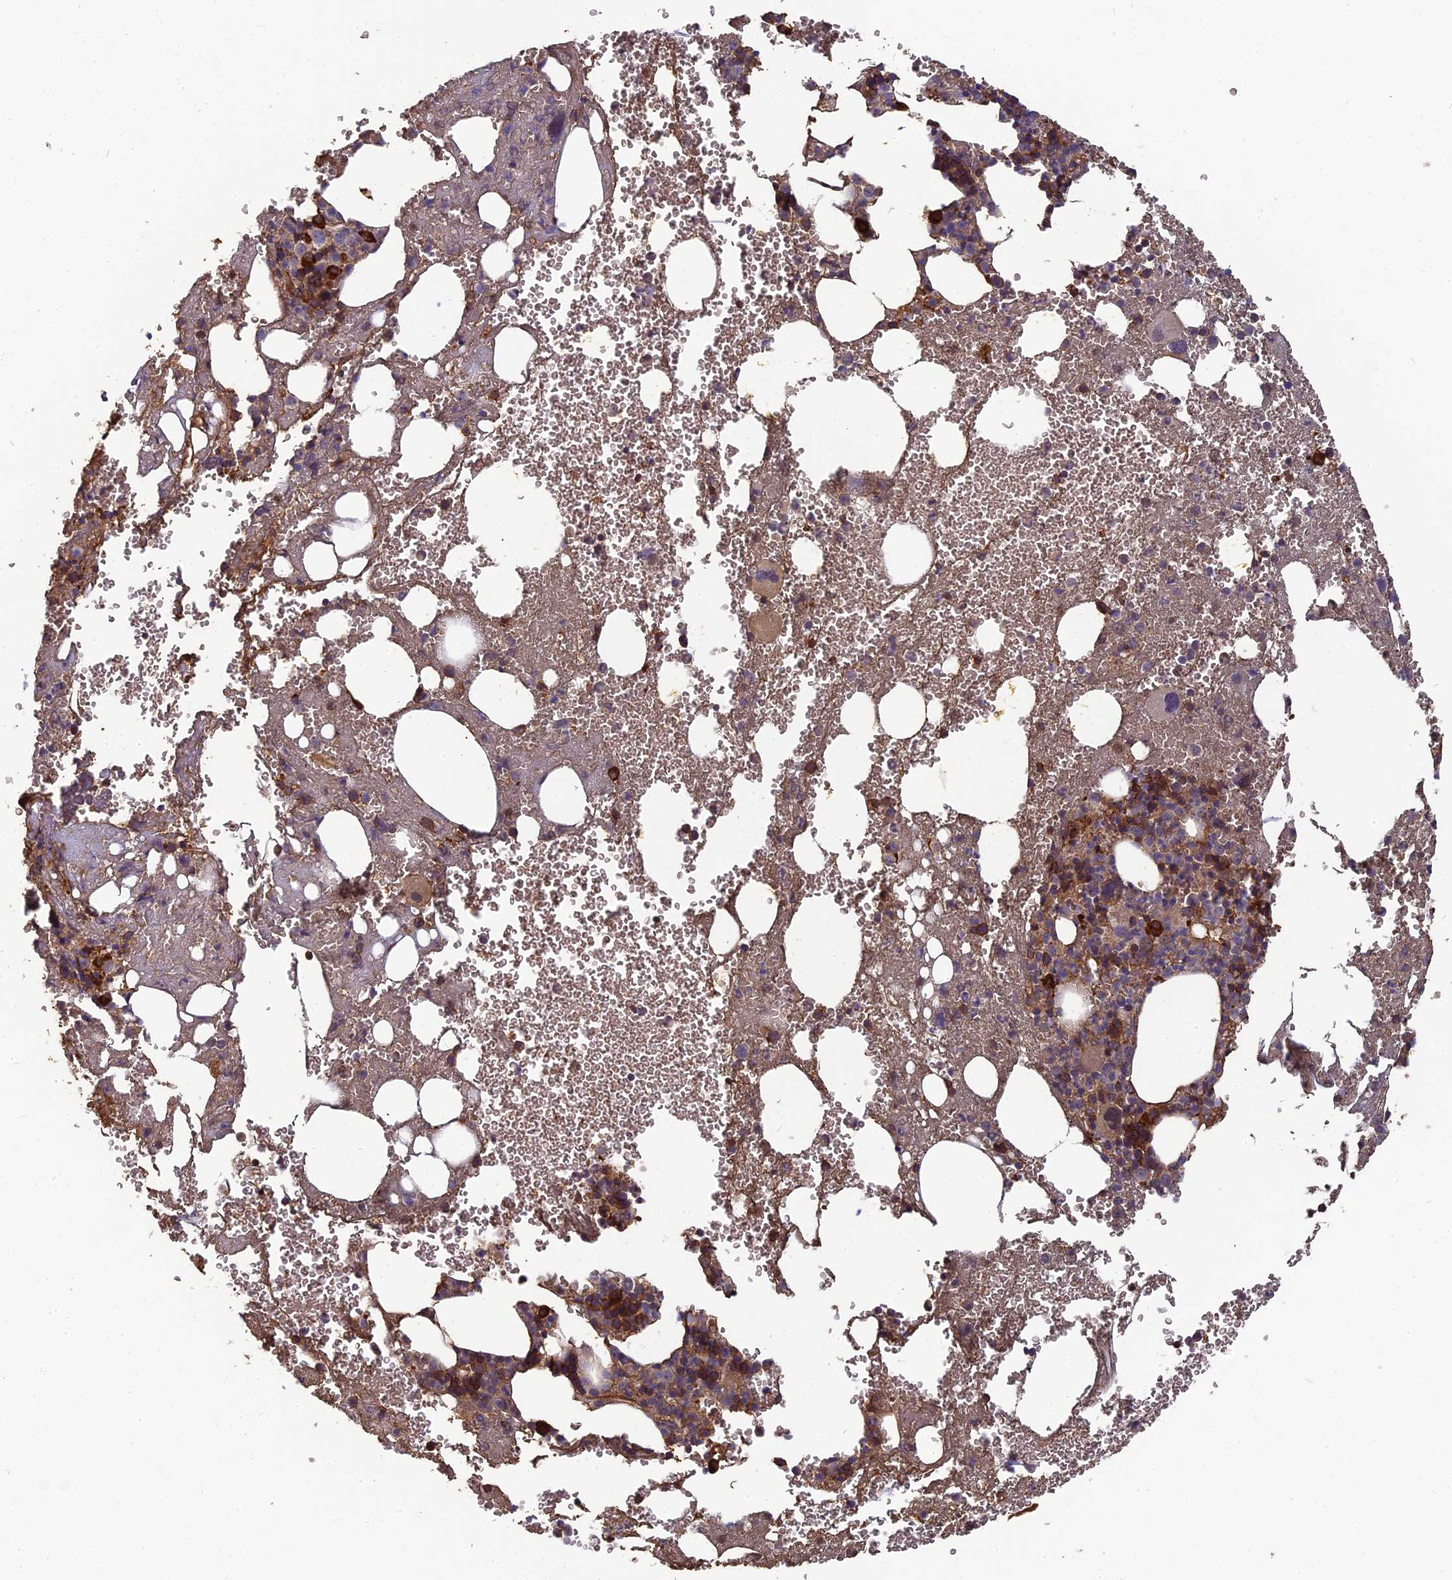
{"staining": {"intensity": "strong", "quantity": "25%-75%", "location": "cytoplasmic/membranous"}, "tissue": "bone marrow", "cell_type": "Hematopoietic cells", "image_type": "normal", "snomed": [{"axis": "morphology", "description": "Normal tissue, NOS"}, {"axis": "topography", "description": "Bone marrow"}], "caption": "This is an image of immunohistochemistry staining of unremarkable bone marrow, which shows strong expression in the cytoplasmic/membranous of hematopoietic cells.", "gene": "ERMAP", "patient": {"sex": "male", "age": 61}}